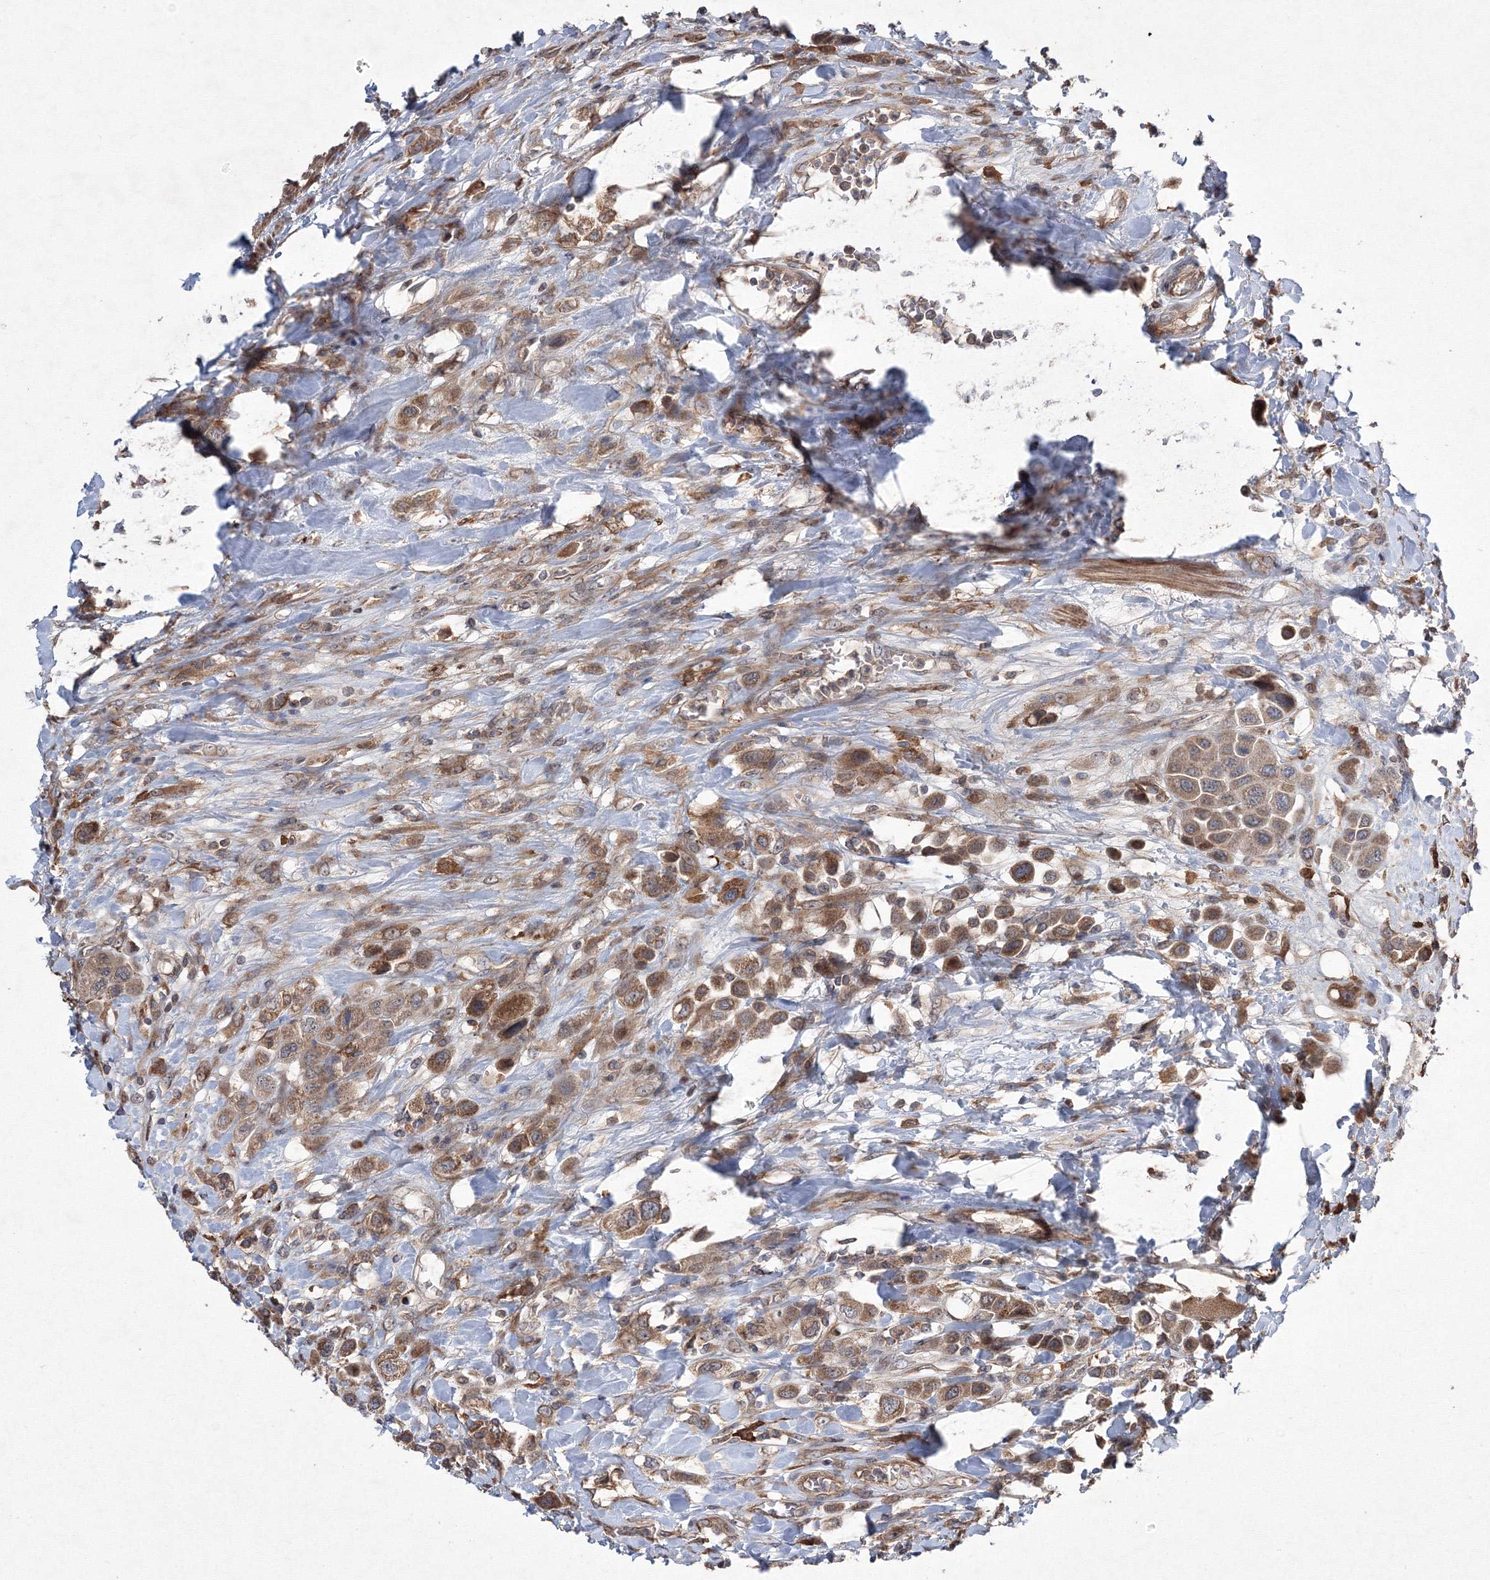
{"staining": {"intensity": "moderate", "quantity": ">75%", "location": "cytoplasmic/membranous"}, "tissue": "urothelial cancer", "cell_type": "Tumor cells", "image_type": "cancer", "snomed": [{"axis": "morphology", "description": "Urothelial carcinoma, High grade"}, {"axis": "topography", "description": "Urinary bladder"}], "caption": "Urothelial cancer stained with a protein marker exhibits moderate staining in tumor cells.", "gene": "RANBP3L", "patient": {"sex": "male", "age": 50}}